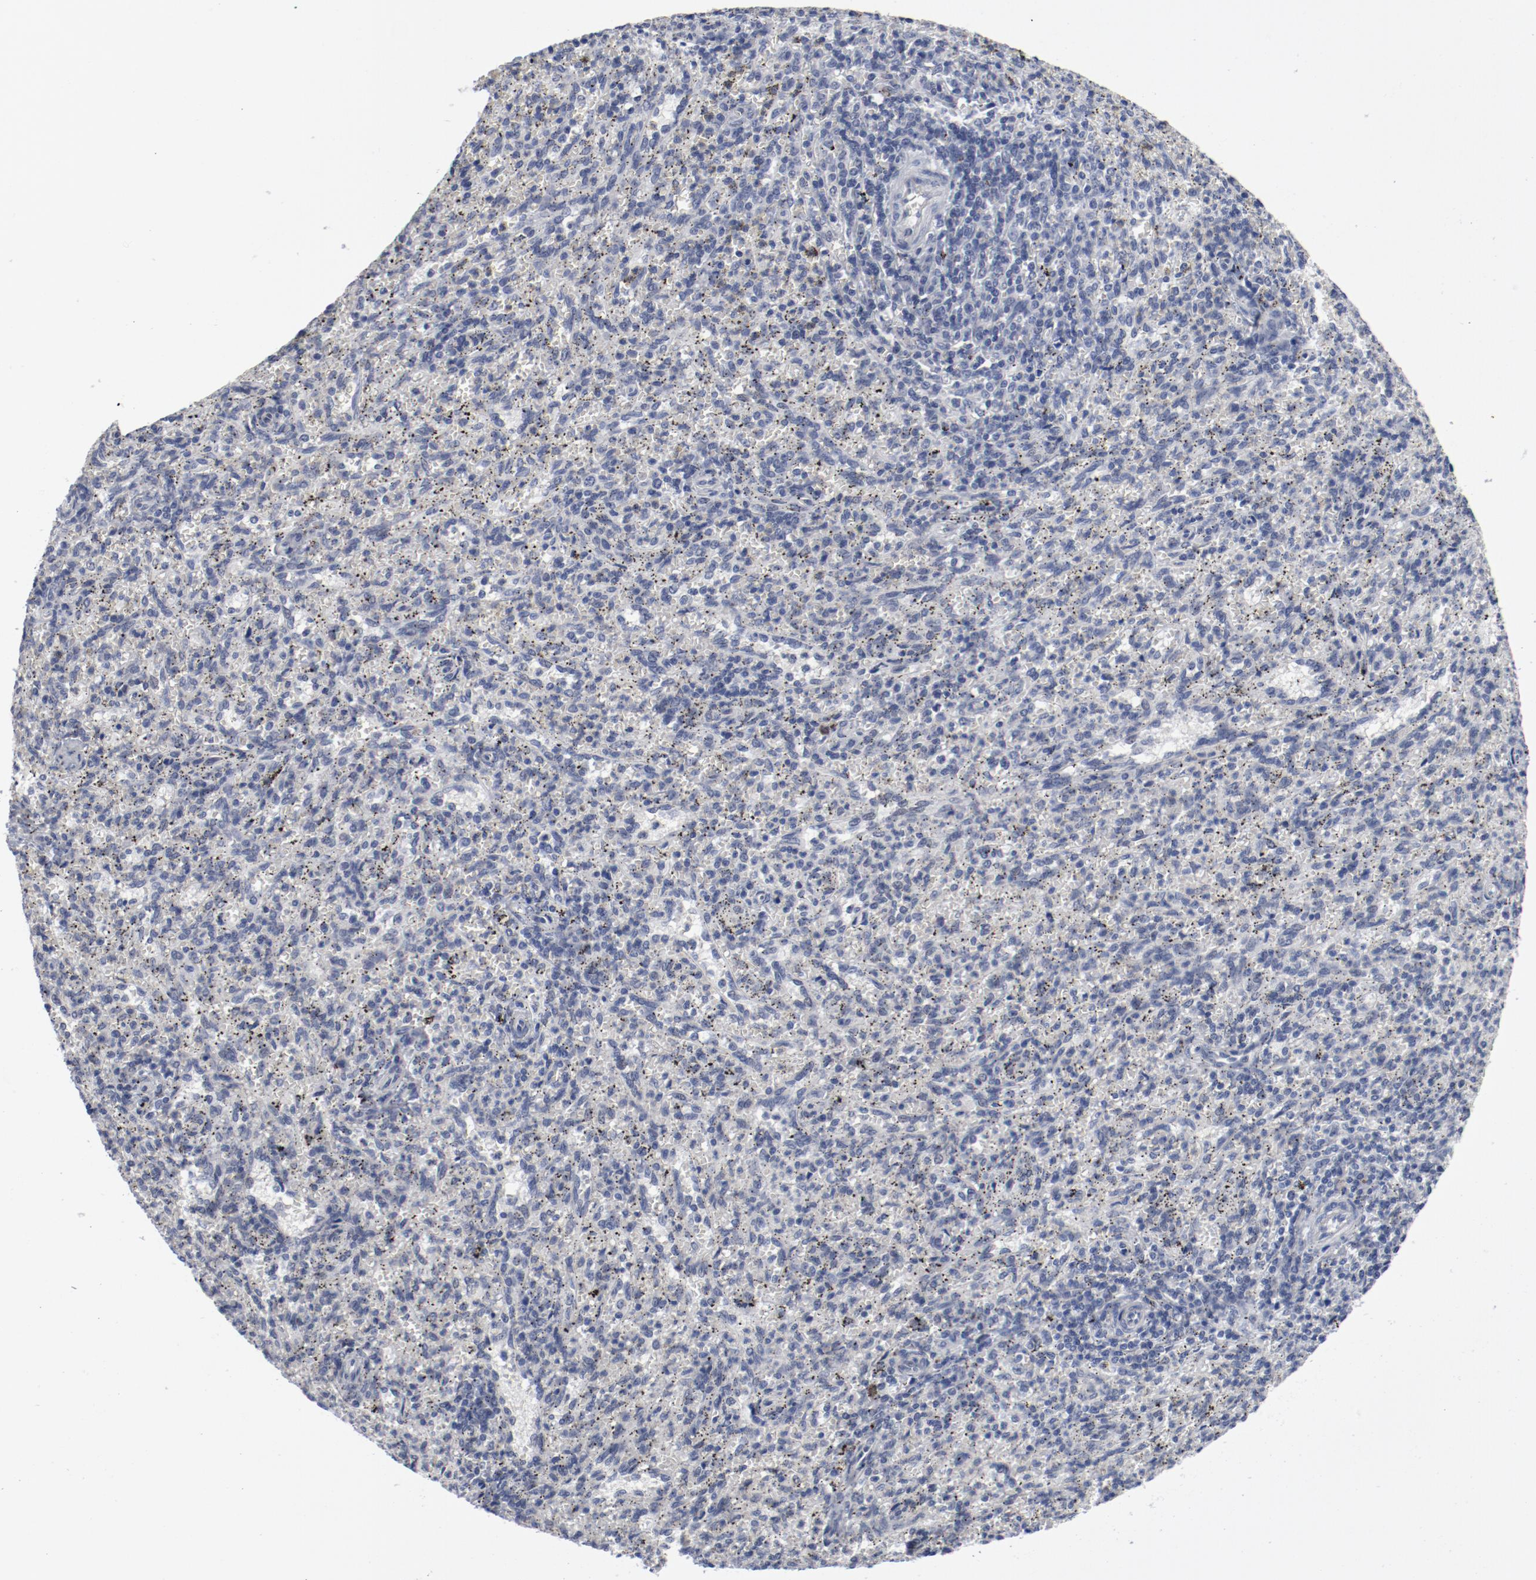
{"staining": {"intensity": "negative", "quantity": "none", "location": "none"}, "tissue": "spleen", "cell_type": "Cells in red pulp", "image_type": "normal", "snomed": [{"axis": "morphology", "description": "Normal tissue, NOS"}, {"axis": "topography", "description": "Spleen"}], "caption": "Unremarkable spleen was stained to show a protein in brown. There is no significant positivity in cells in red pulp. The staining is performed using DAB (3,3'-diaminobenzidine) brown chromogen with nuclei counter-stained in using hematoxylin.", "gene": "ANKLE2", "patient": {"sex": "female", "age": 10}}